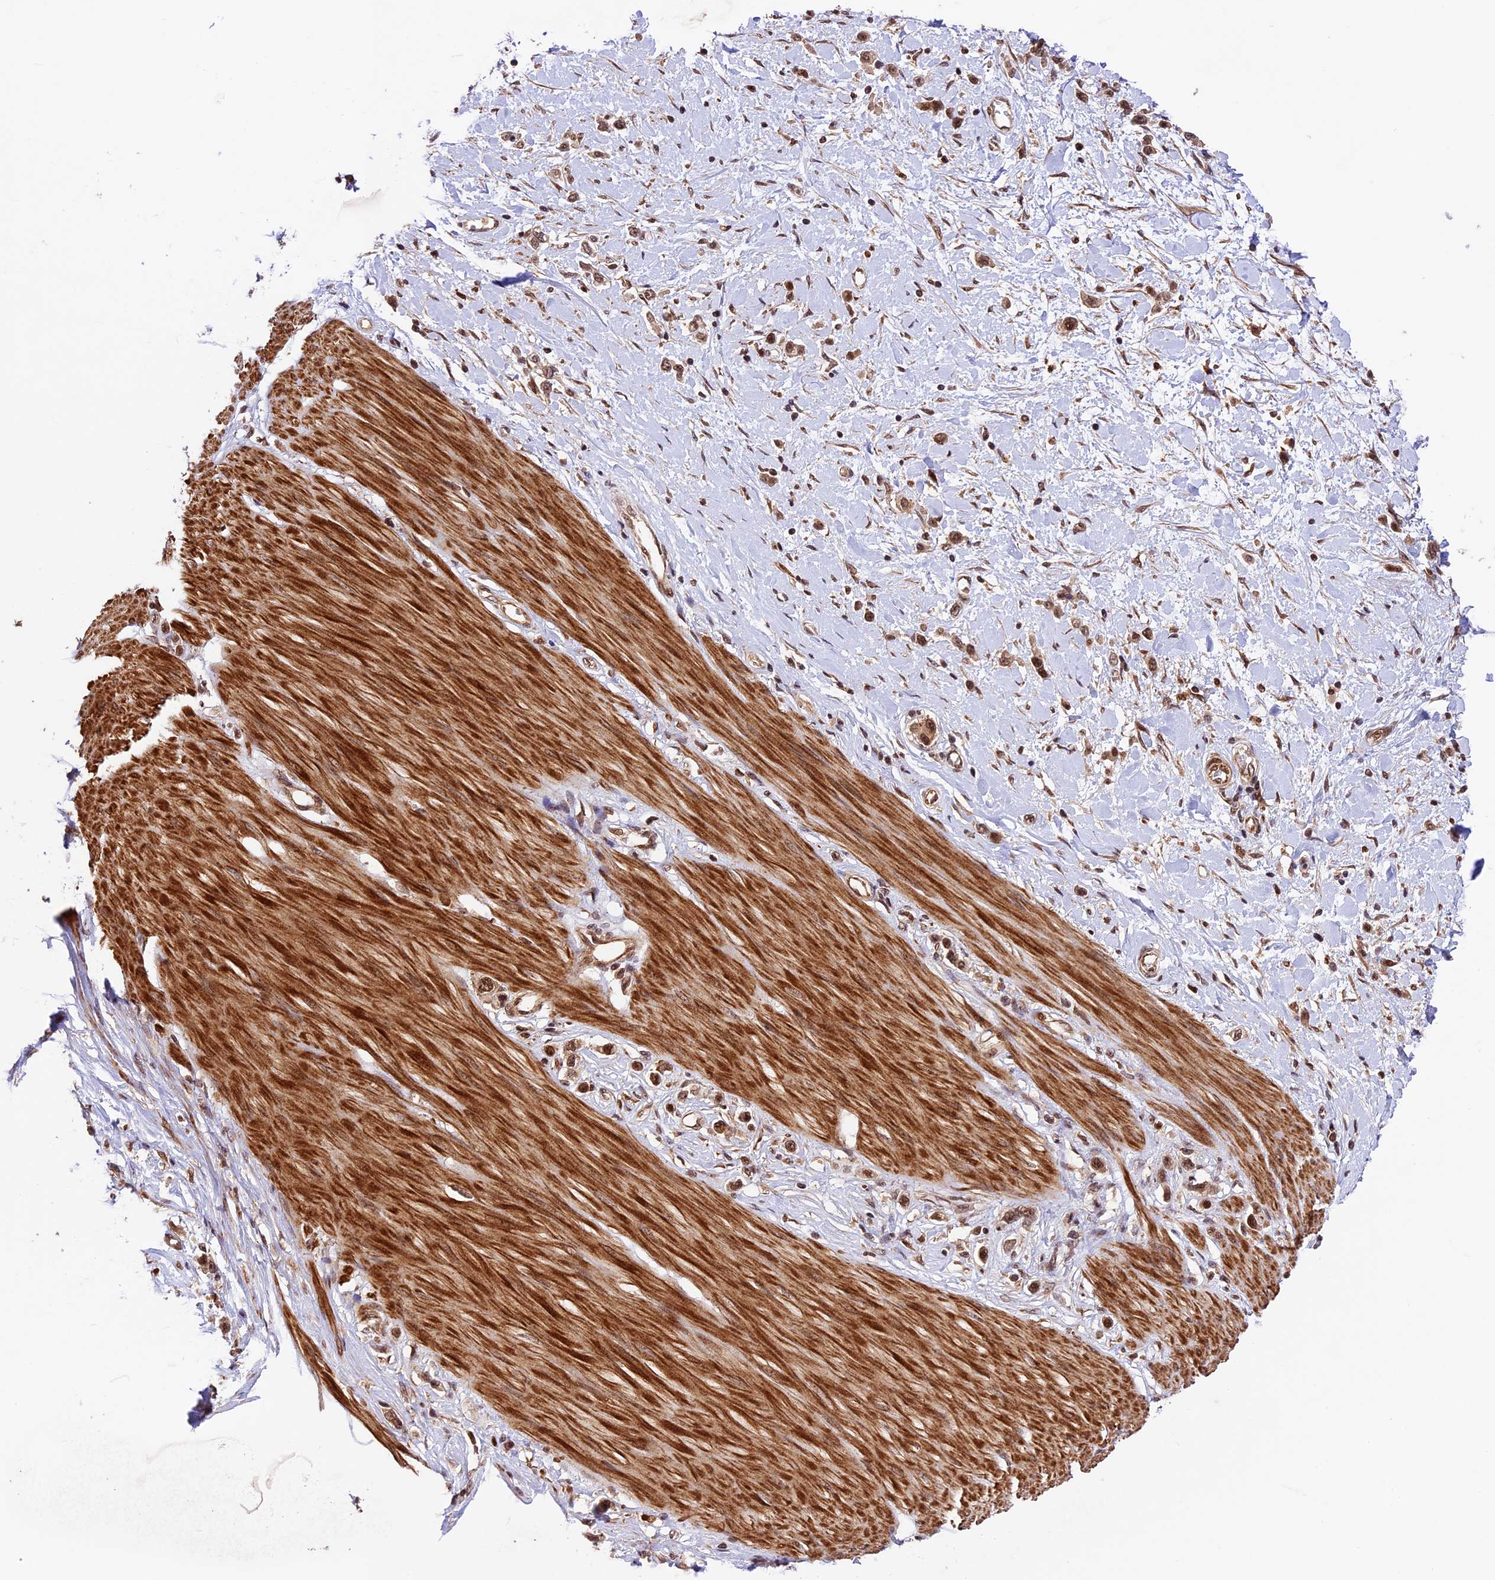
{"staining": {"intensity": "moderate", "quantity": ">75%", "location": "cytoplasmic/membranous,nuclear"}, "tissue": "stomach cancer", "cell_type": "Tumor cells", "image_type": "cancer", "snomed": [{"axis": "morphology", "description": "Adenocarcinoma, NOS"}, {"axis": "topography", "description": "Stomach"}], "caption": "Human stomach cancer stained with a brown dye reveals moderate cytoplasmic/membranous and nuclear positive staining in about >75% of tumor cells.", "gene": "DHX38", "patient": {"sex": "female", "age": 65}}